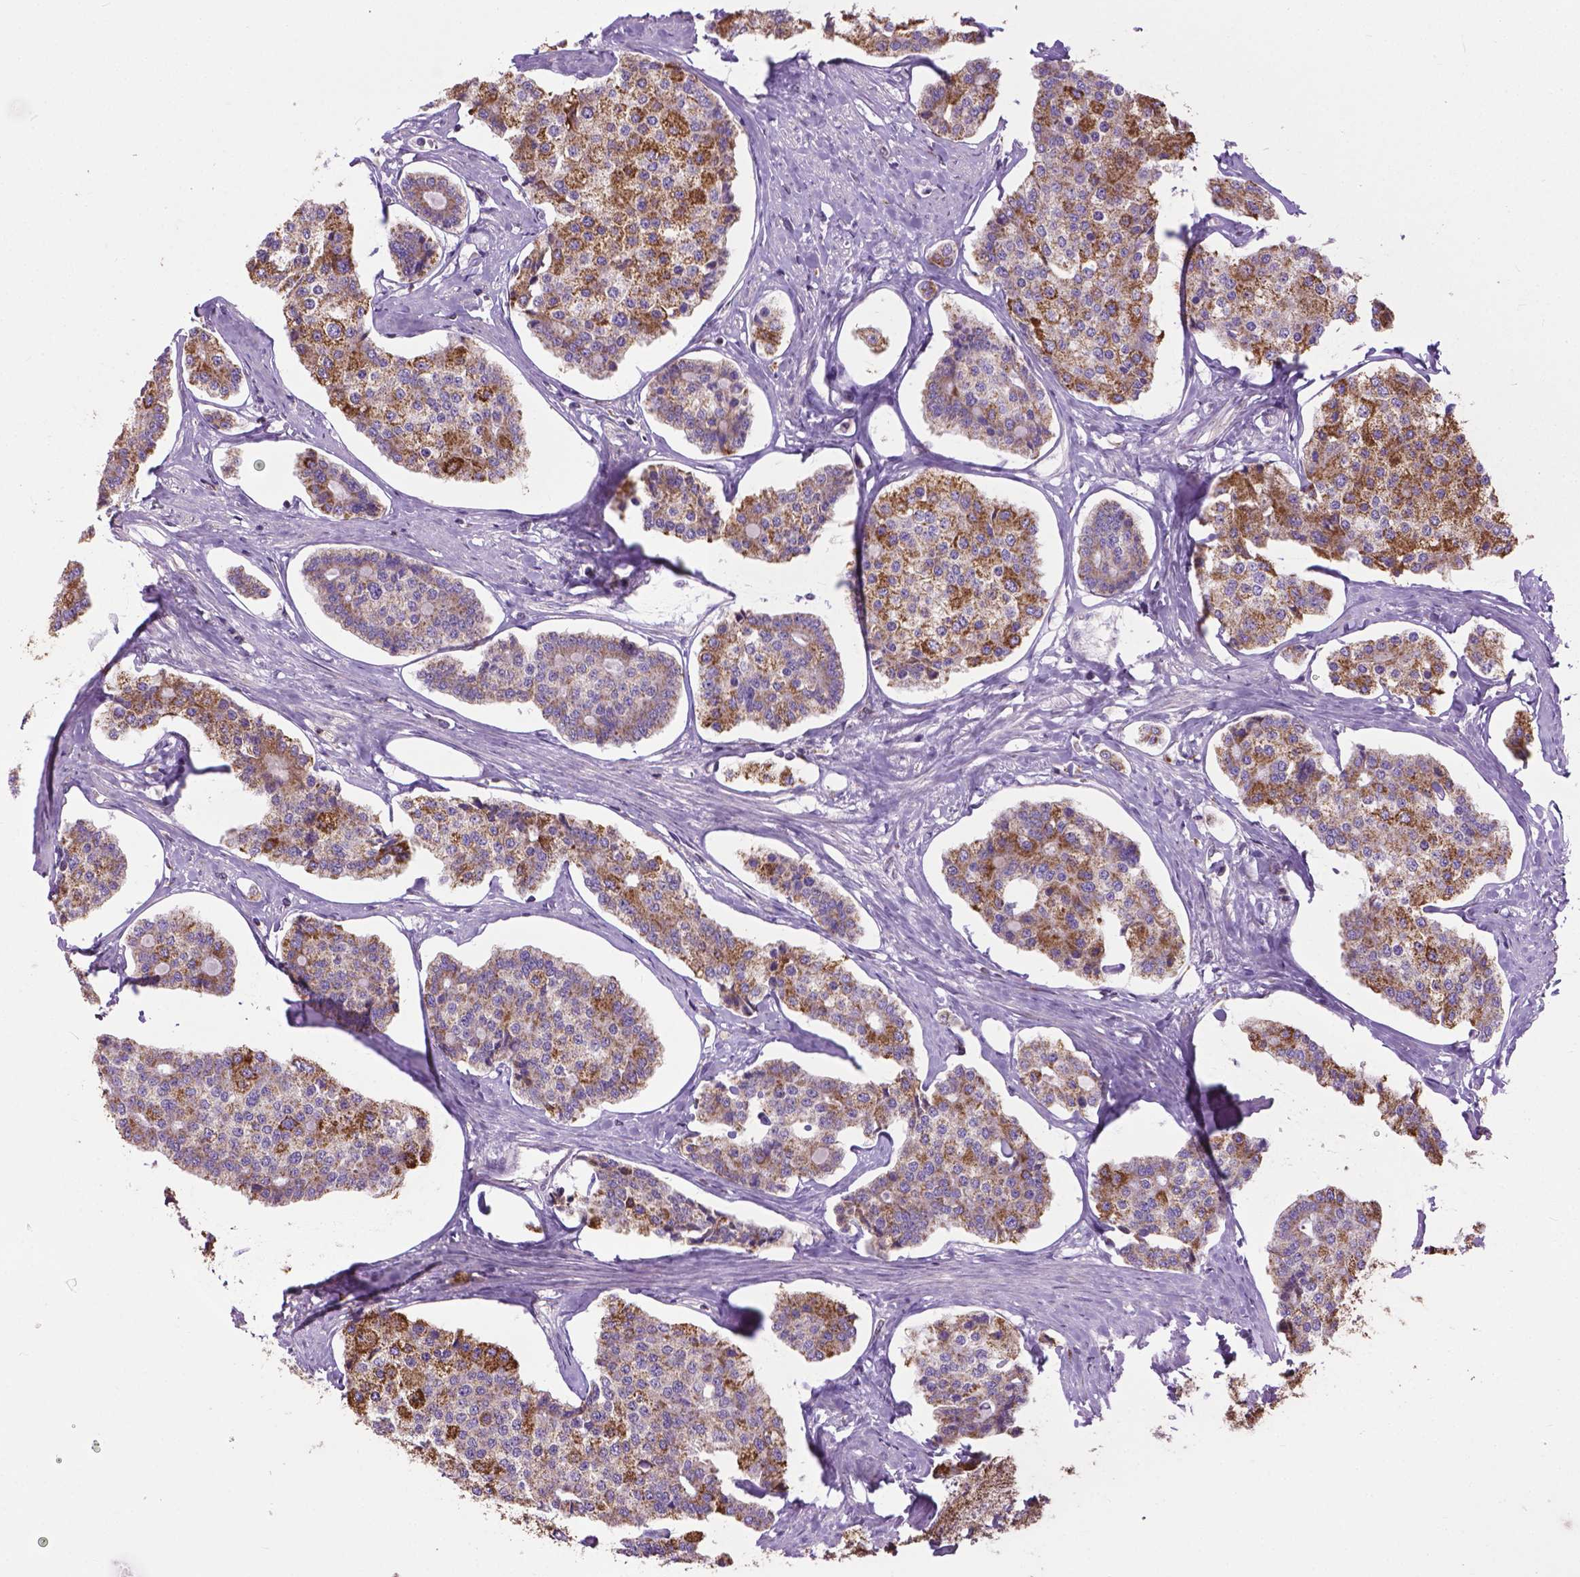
{"staining": {"intensity": "moderate", "quantity": ">75%", "location": "cytoplasmic/membranous"}, "tissue": "carcinoid", "cell_type": "Tumor cells", "image_type": "cancer", "snomed": [{"axis": "morphology", "description": "Carcinoid, malignant, NOS"}, {"axis": "topography", "description": "Small intestine"}], "caption": "A medium amount of moderate cytoplasmic/membranous staining is appreciated in about >75% of tumor cells in carcinoid tissue.", "gene": "VDAC1", "patient": {"sex": "female", "age": 65}}